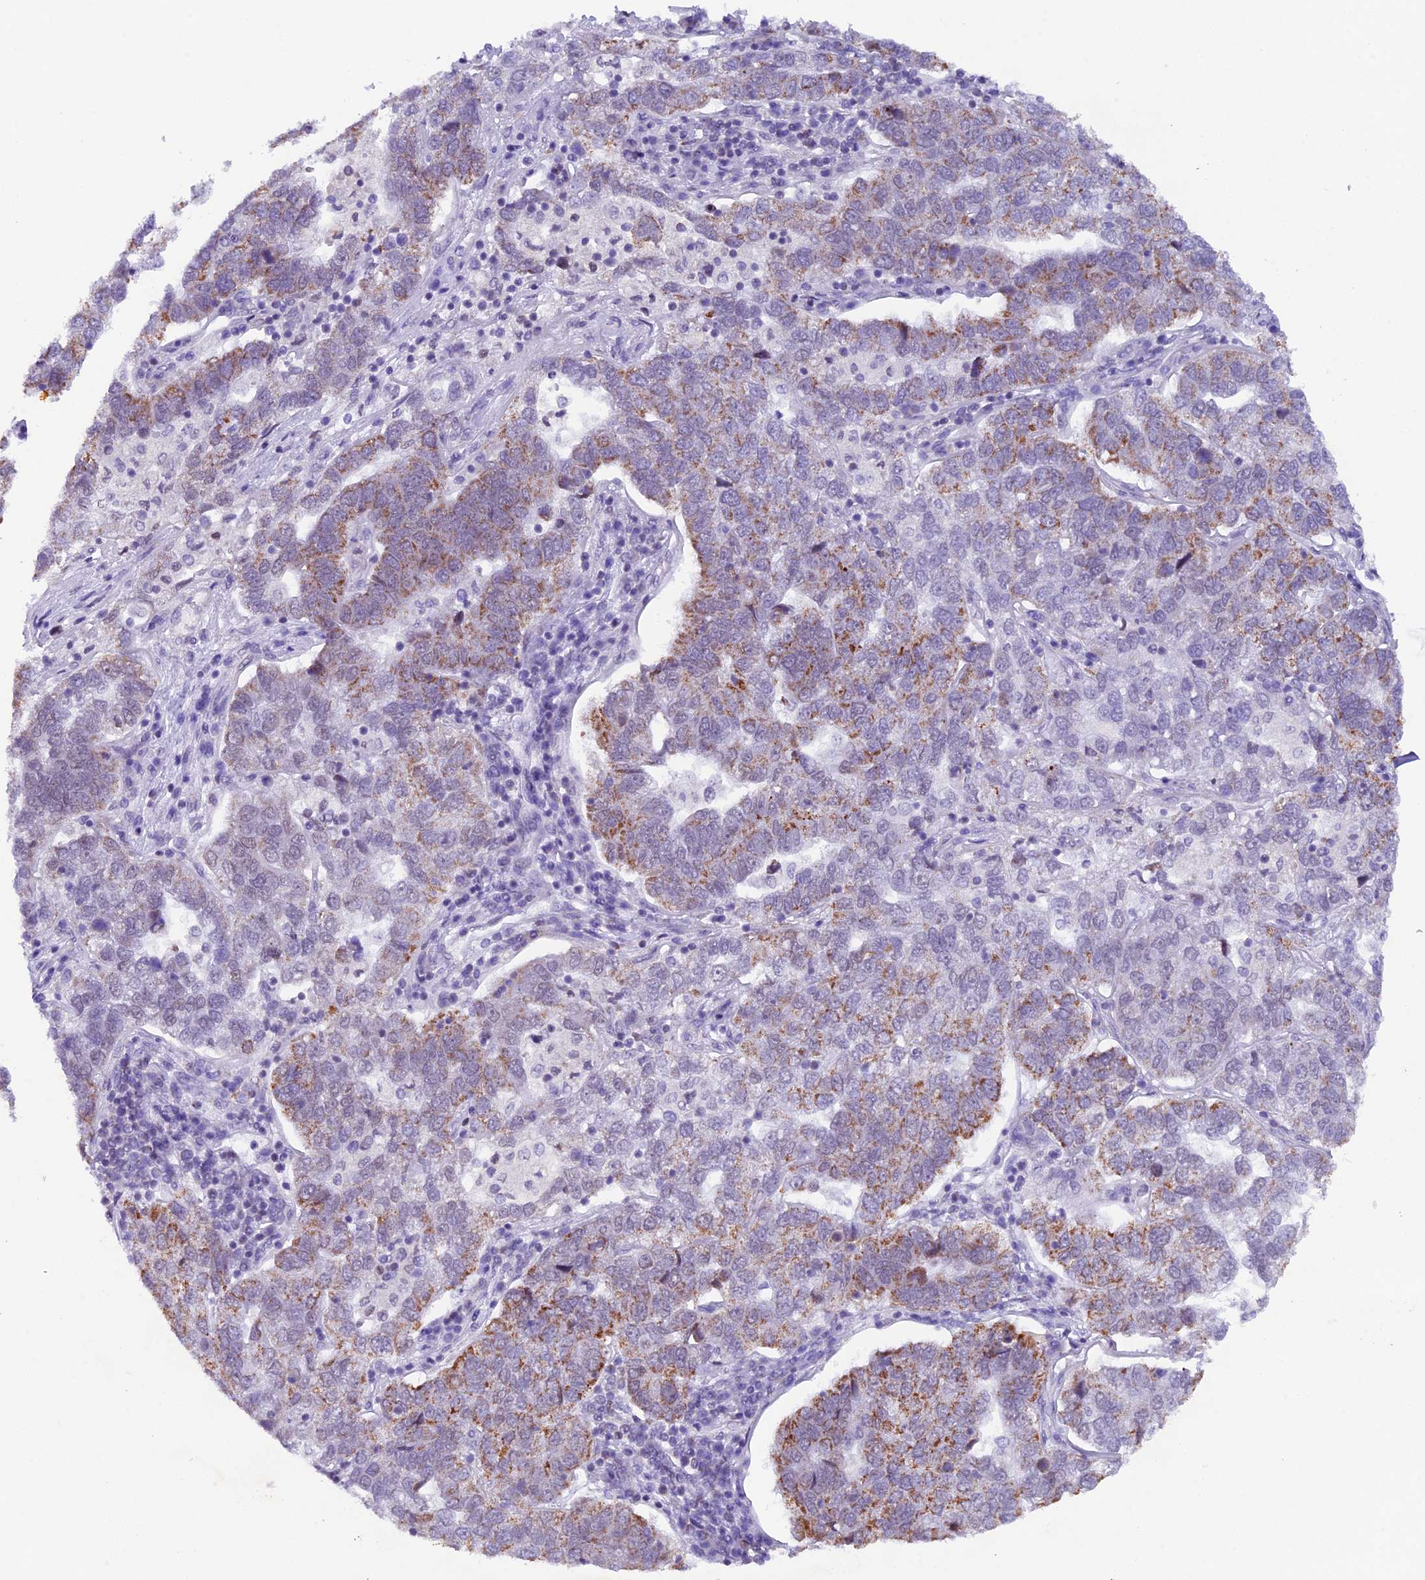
{"staining": {"intensity": "strong", "quantity": "25%-75%", "location": "cytoplasmic/membranous"}, "tissue": "pancreatic cancer", "cell_type": "Tumor cells", "image_type": "cancer", "snomed": [{"axis": "morphology", "description": "Adenocarcinoma, NOS"}, {"axis": "topography", "description": "Pancreas"}], "caption": "IHC of pancreatic cancer exhibits high levels of strong cytoplasmic/membranous positivity in approximately 25%-75% of tumor cells. The protein is stained brown, and the nuclei are stained in blue (DAB IHC with brightfield microscopy, high magnification).", "gene": "TFAM", "patient": {"sex": "female", "age": 61}}